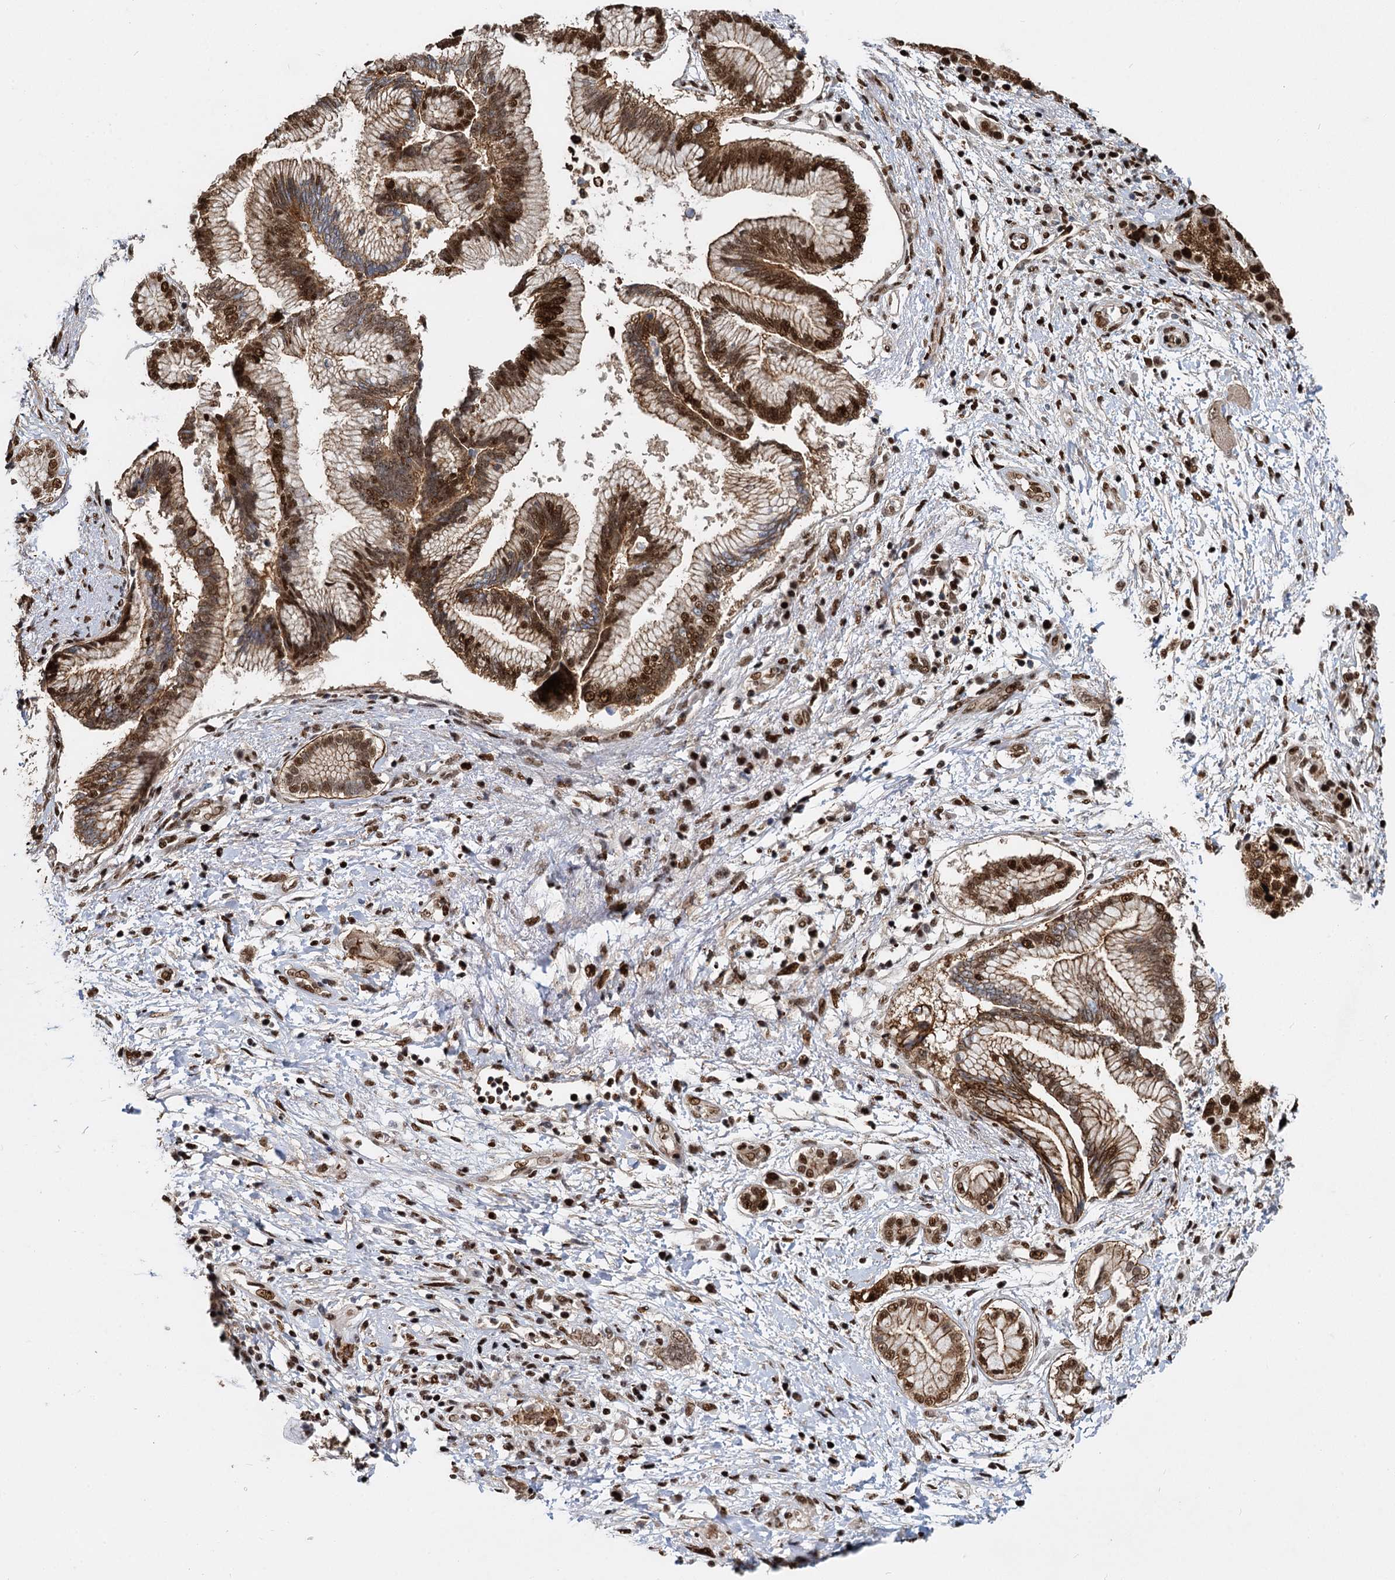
{"staining": {"intensity": "moderate", "quantity": ">75%", "location": "cytoplasmic/membranous,nuclear"}, "tissue": "pancreatic cancer", "cell_type": "Tumor cells", "image_type": "cancer", "snomed": [{"axis": "morphology", "description": "Adenocarcinoma, NOS"}, {"axis": "topography", "description": "Pancreas"}], "caption": "A histopathology image showing moderate cytoplasmic/membranous and nuclear expression in about >75% of tumor cells in pancreatic cancer, as visualized by brown immunohistochemical staining.", "gene": "ANKRD49", "patient": {"sex": "female", "age": 73}}